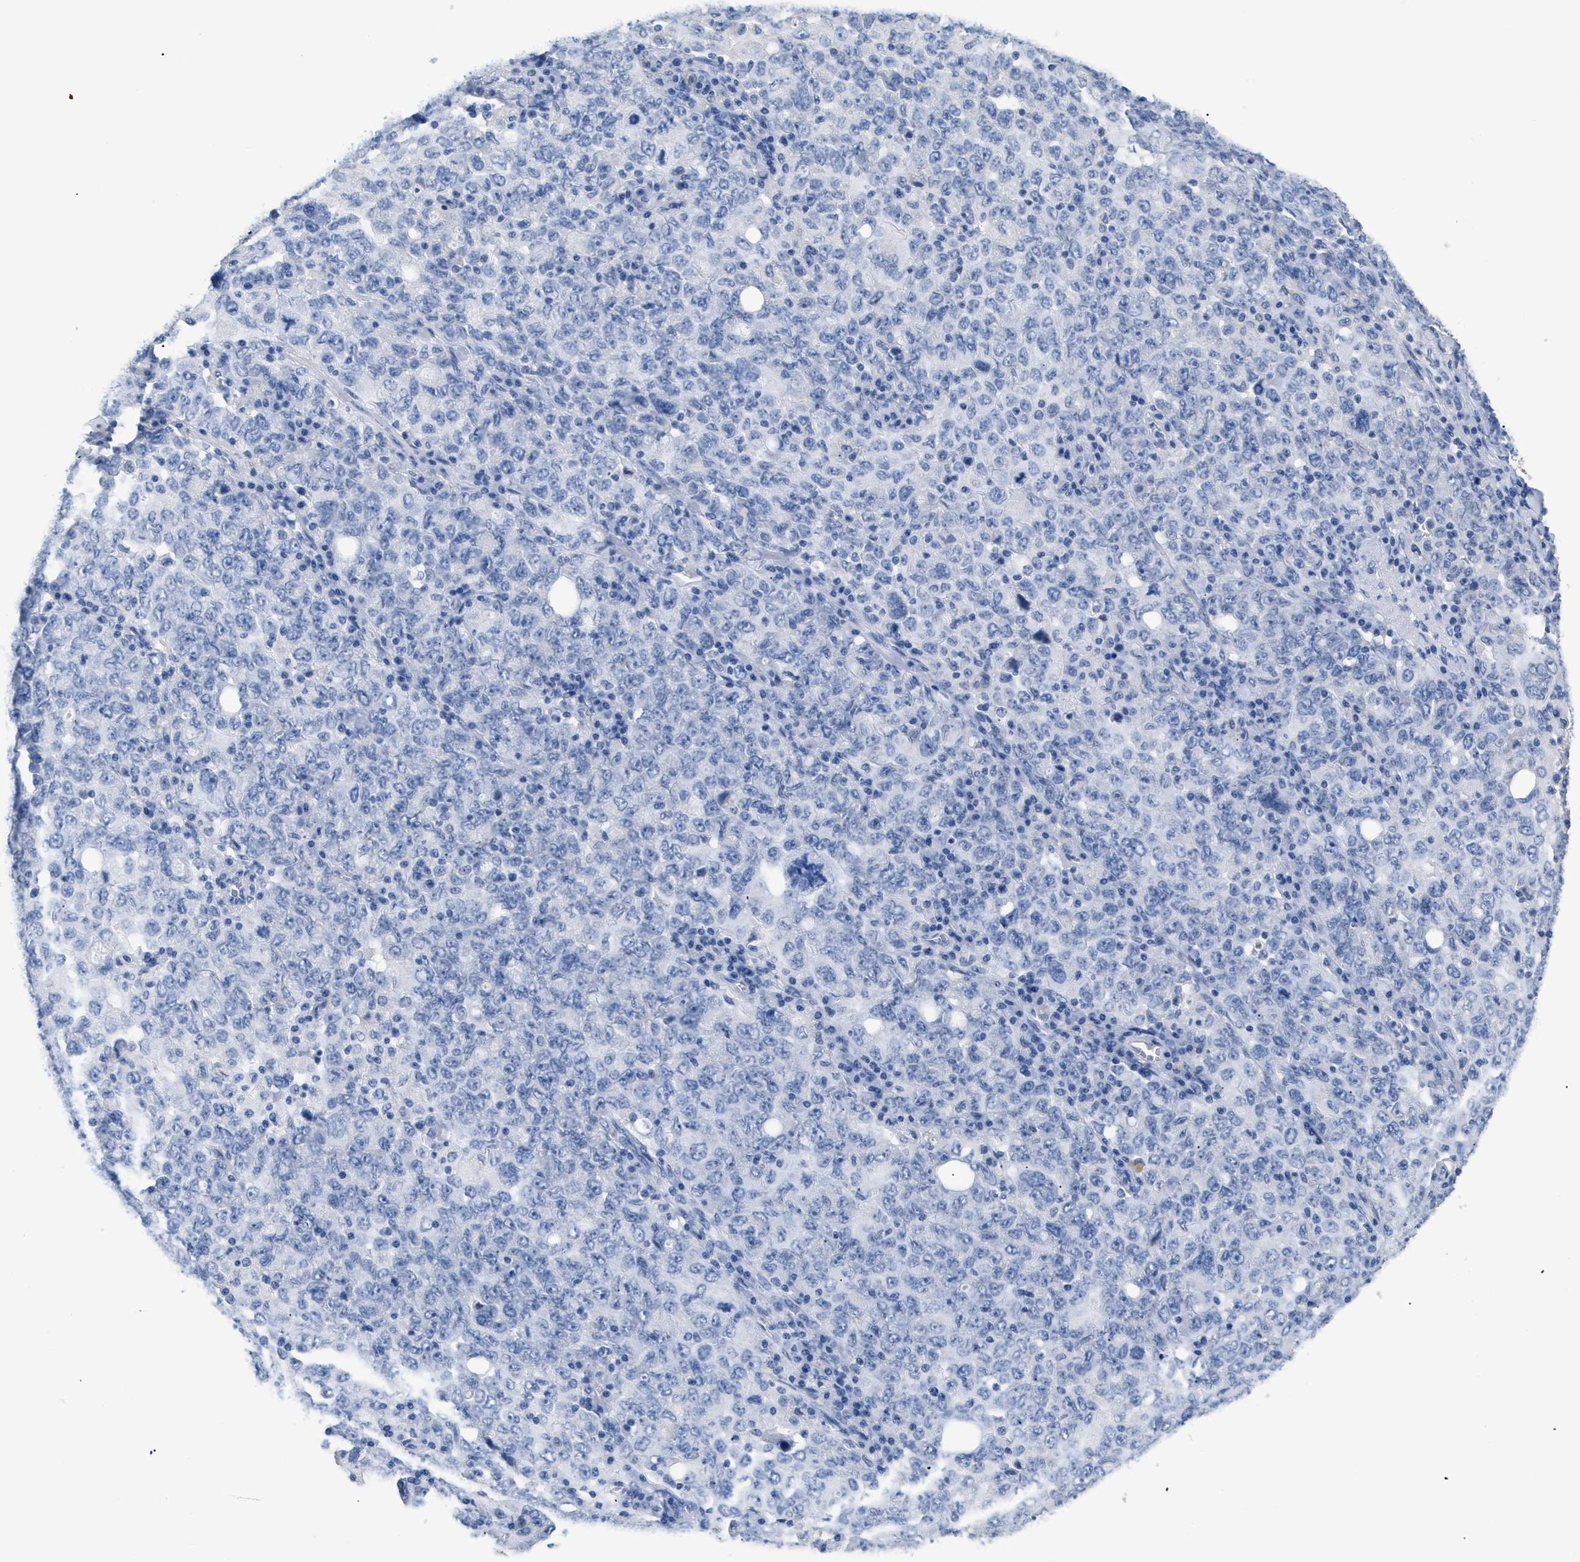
{"staining": {"intensity": "negative", "quantity": "none", "location": "none"}, "tissue": "ovarian cancer", "cell_type": "Tumor cells", "image_type": "cancer", "snomed": [{"axis": "morphology", "description": "Carcinoma, endometroid"}, {"axis": "topography", "description": "Ovary"}], "caption": "There is no significant expression in tumor cells of ovarian cancer (endometroid carcinoma). Nuclei are stained in blue.", "gene": "DLC1", "patient": {"sex": "female", "age": 62}}